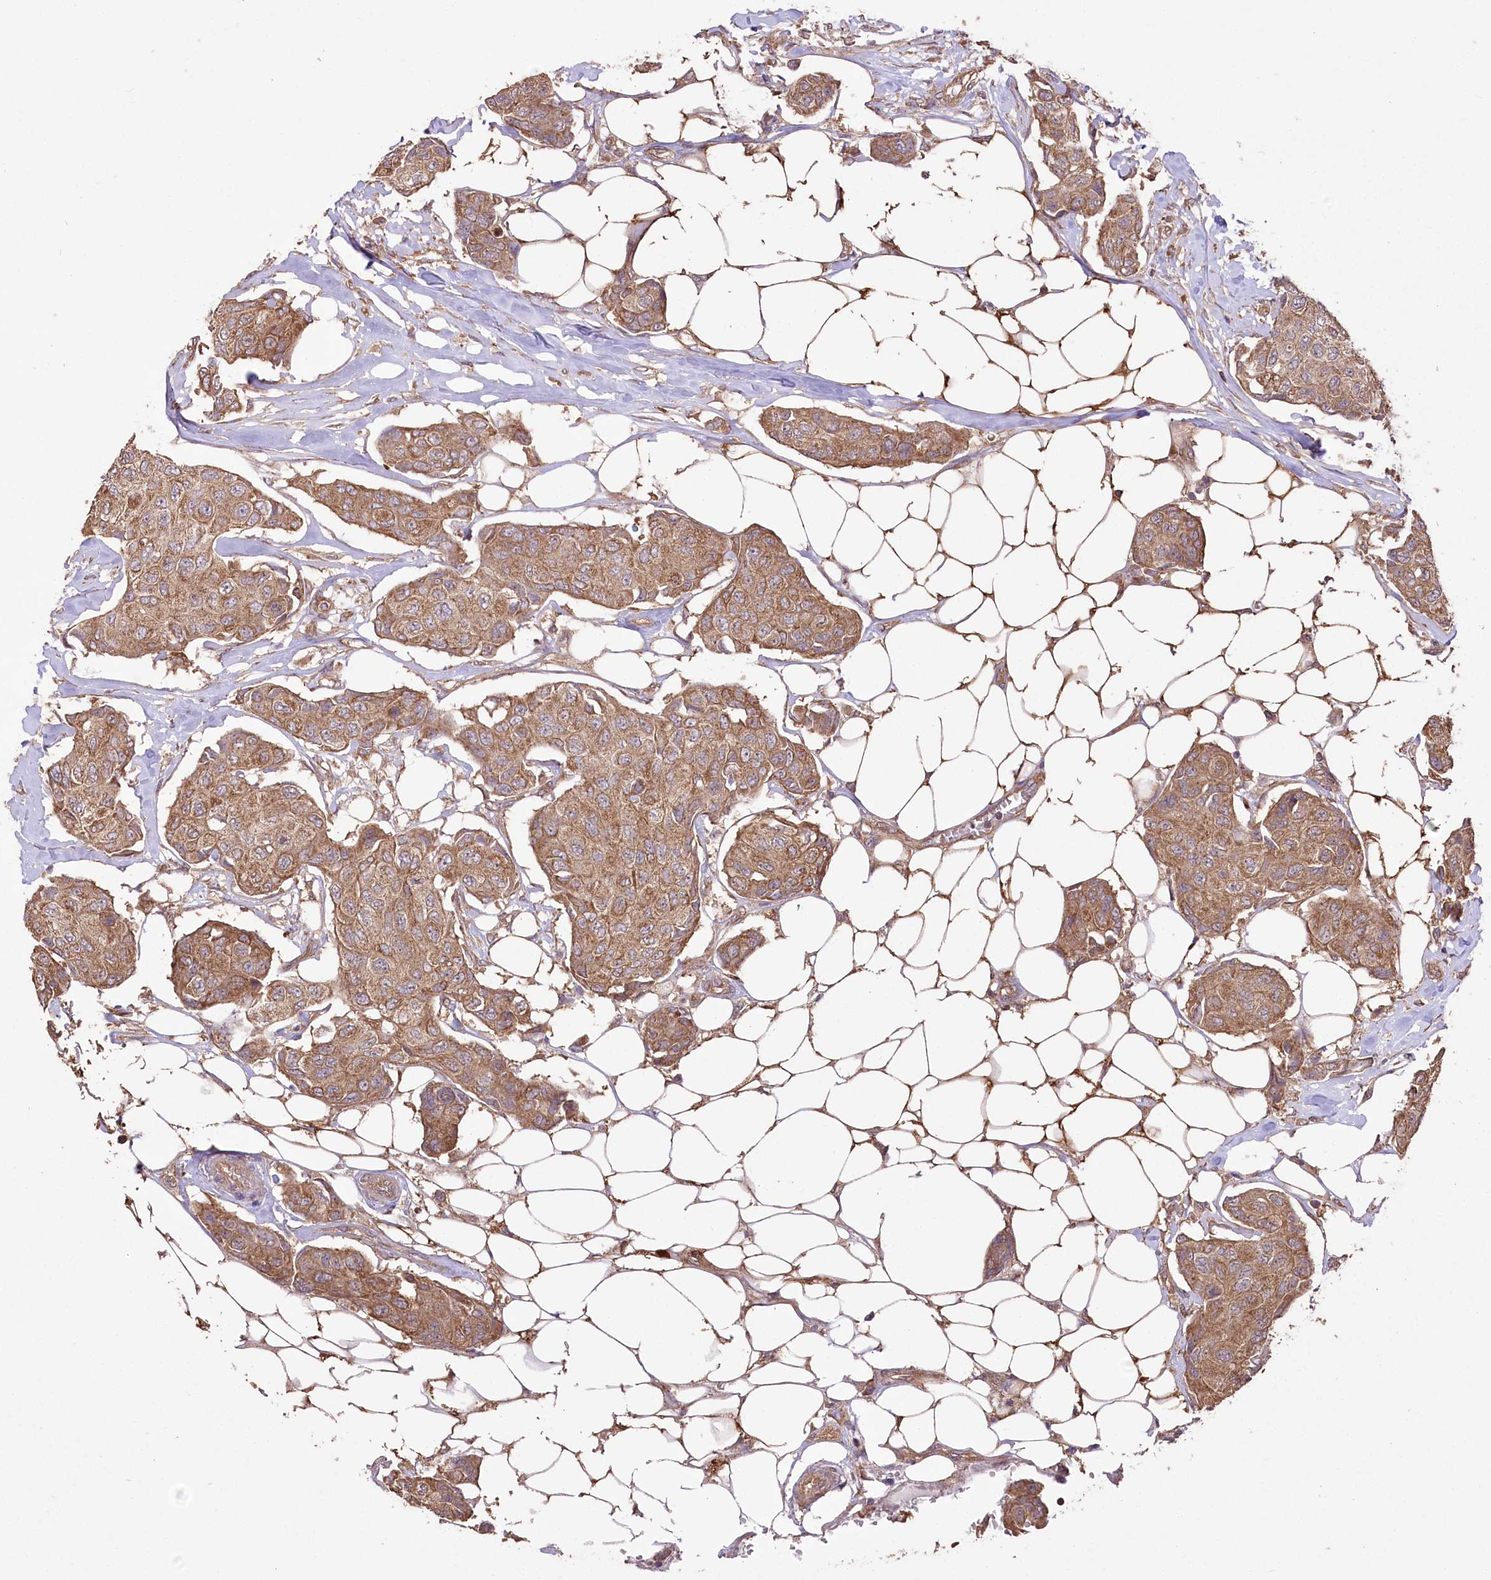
{"staining": {"intensity": "moderate", "quantity": ">75%", "location": "cytoplasmic/membranous"}, "tissue": "breast cancer", "cell_type": "Tumor cells", "image_type": "cancer", "snomed": [{"axis": "morphology", "description": "Duct carcinoma"}, {"axis": "topography", "description": "Breast"}], "caption": "Protein expression analysis of human breast cancer reveals moderate cytoplasmic/membranous expression in about >75% of tumor cells.", "gene": "PRSS53", "patient": {"sex": "female", "age": 80}}